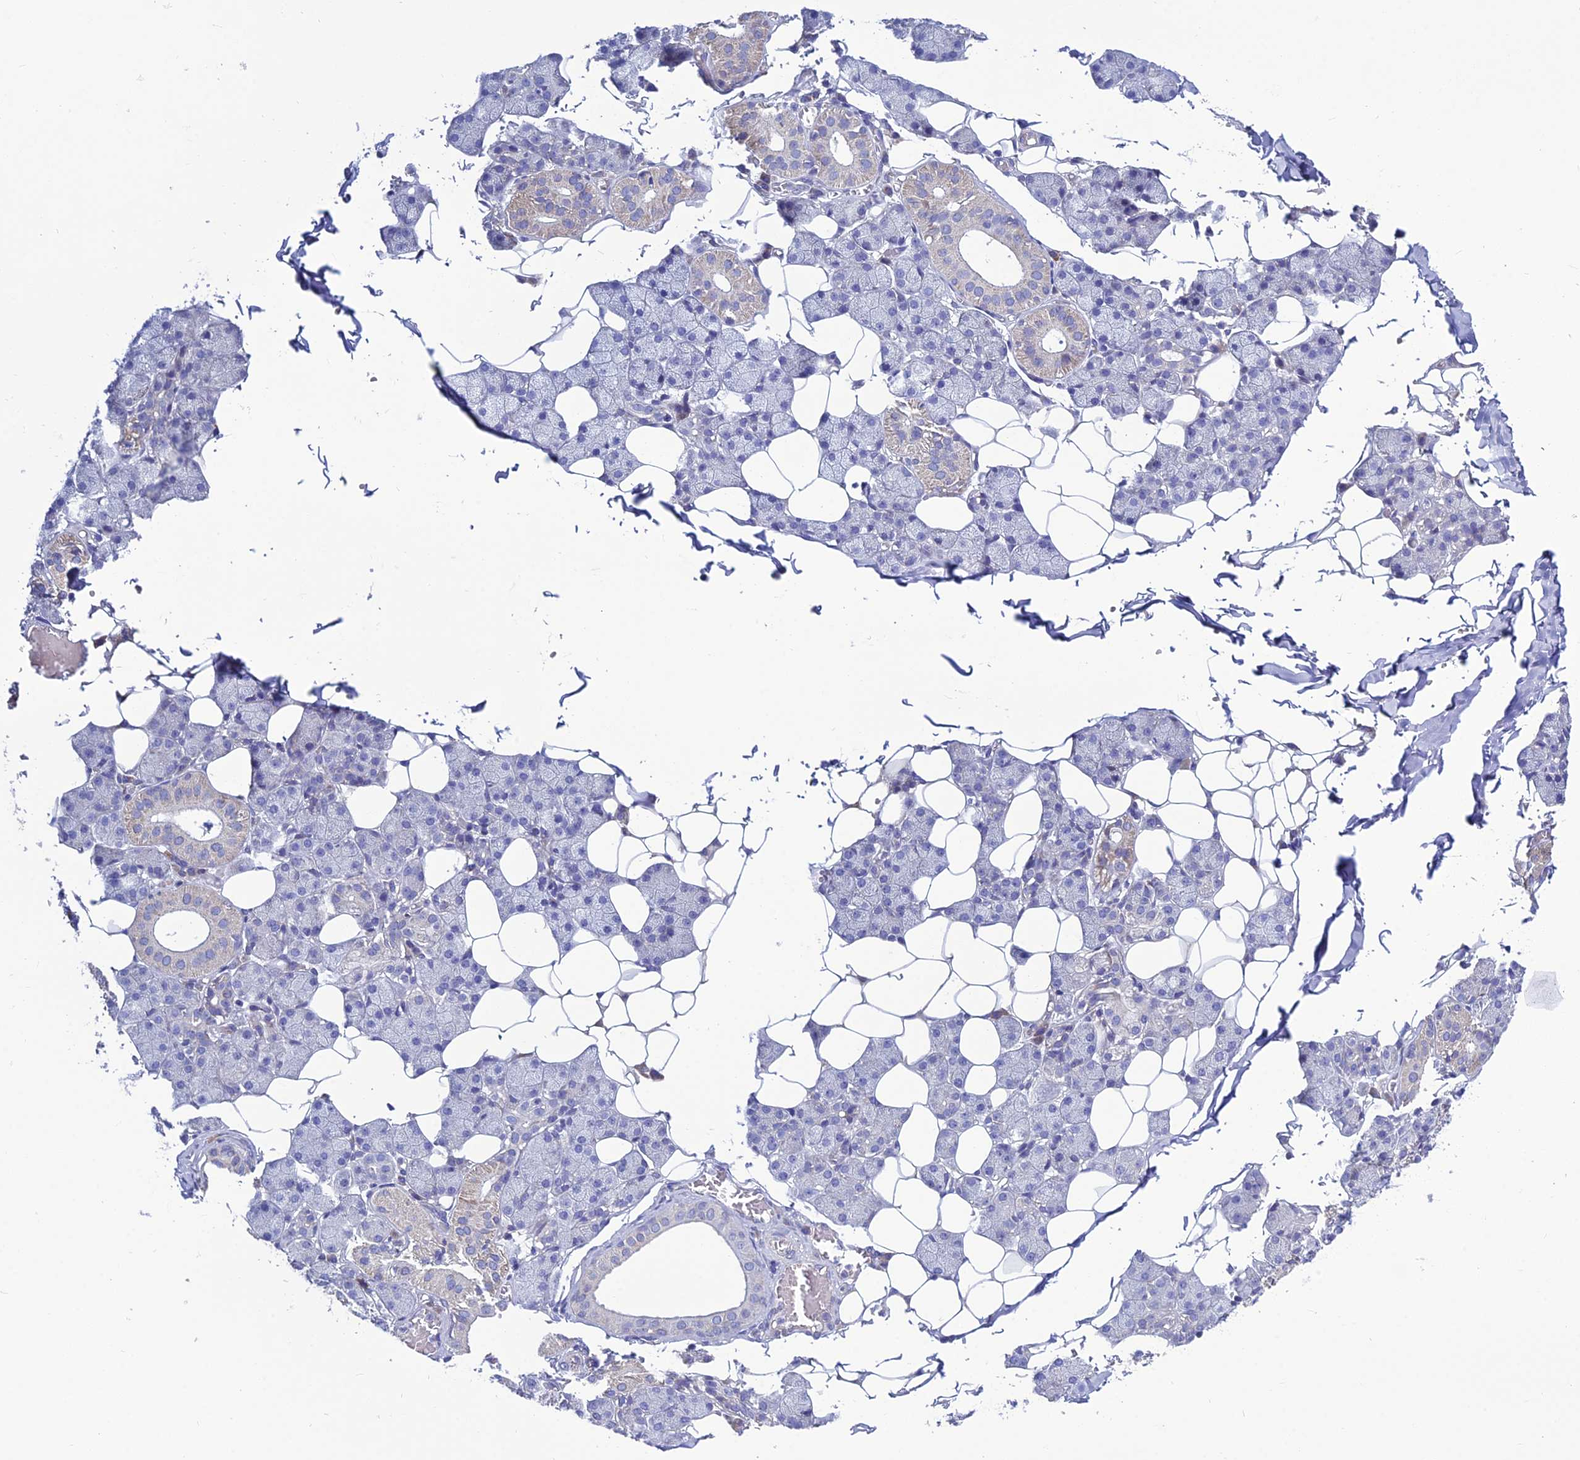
{"staining": {"intensity": "weak", "quantity": "<25%", "location": "cytoplasmic/membranous"}, "tissue": "salivary gland", "cell_type": "Glandular cells", "image_type": "normal", "snomed": [{"axis": "morphology", "description": "Normal tissue, NOS"}, {"axis": "topography", "description": "Salivary gland"}], "caption": "The image demonstrates no staining of glandular cells in unremarkable salivary gland. (Immunohistochemistry, brightfield microscopy, high magnification).", "gene": "BHMT2", "patient": {"sex": "female", "age": 33}}